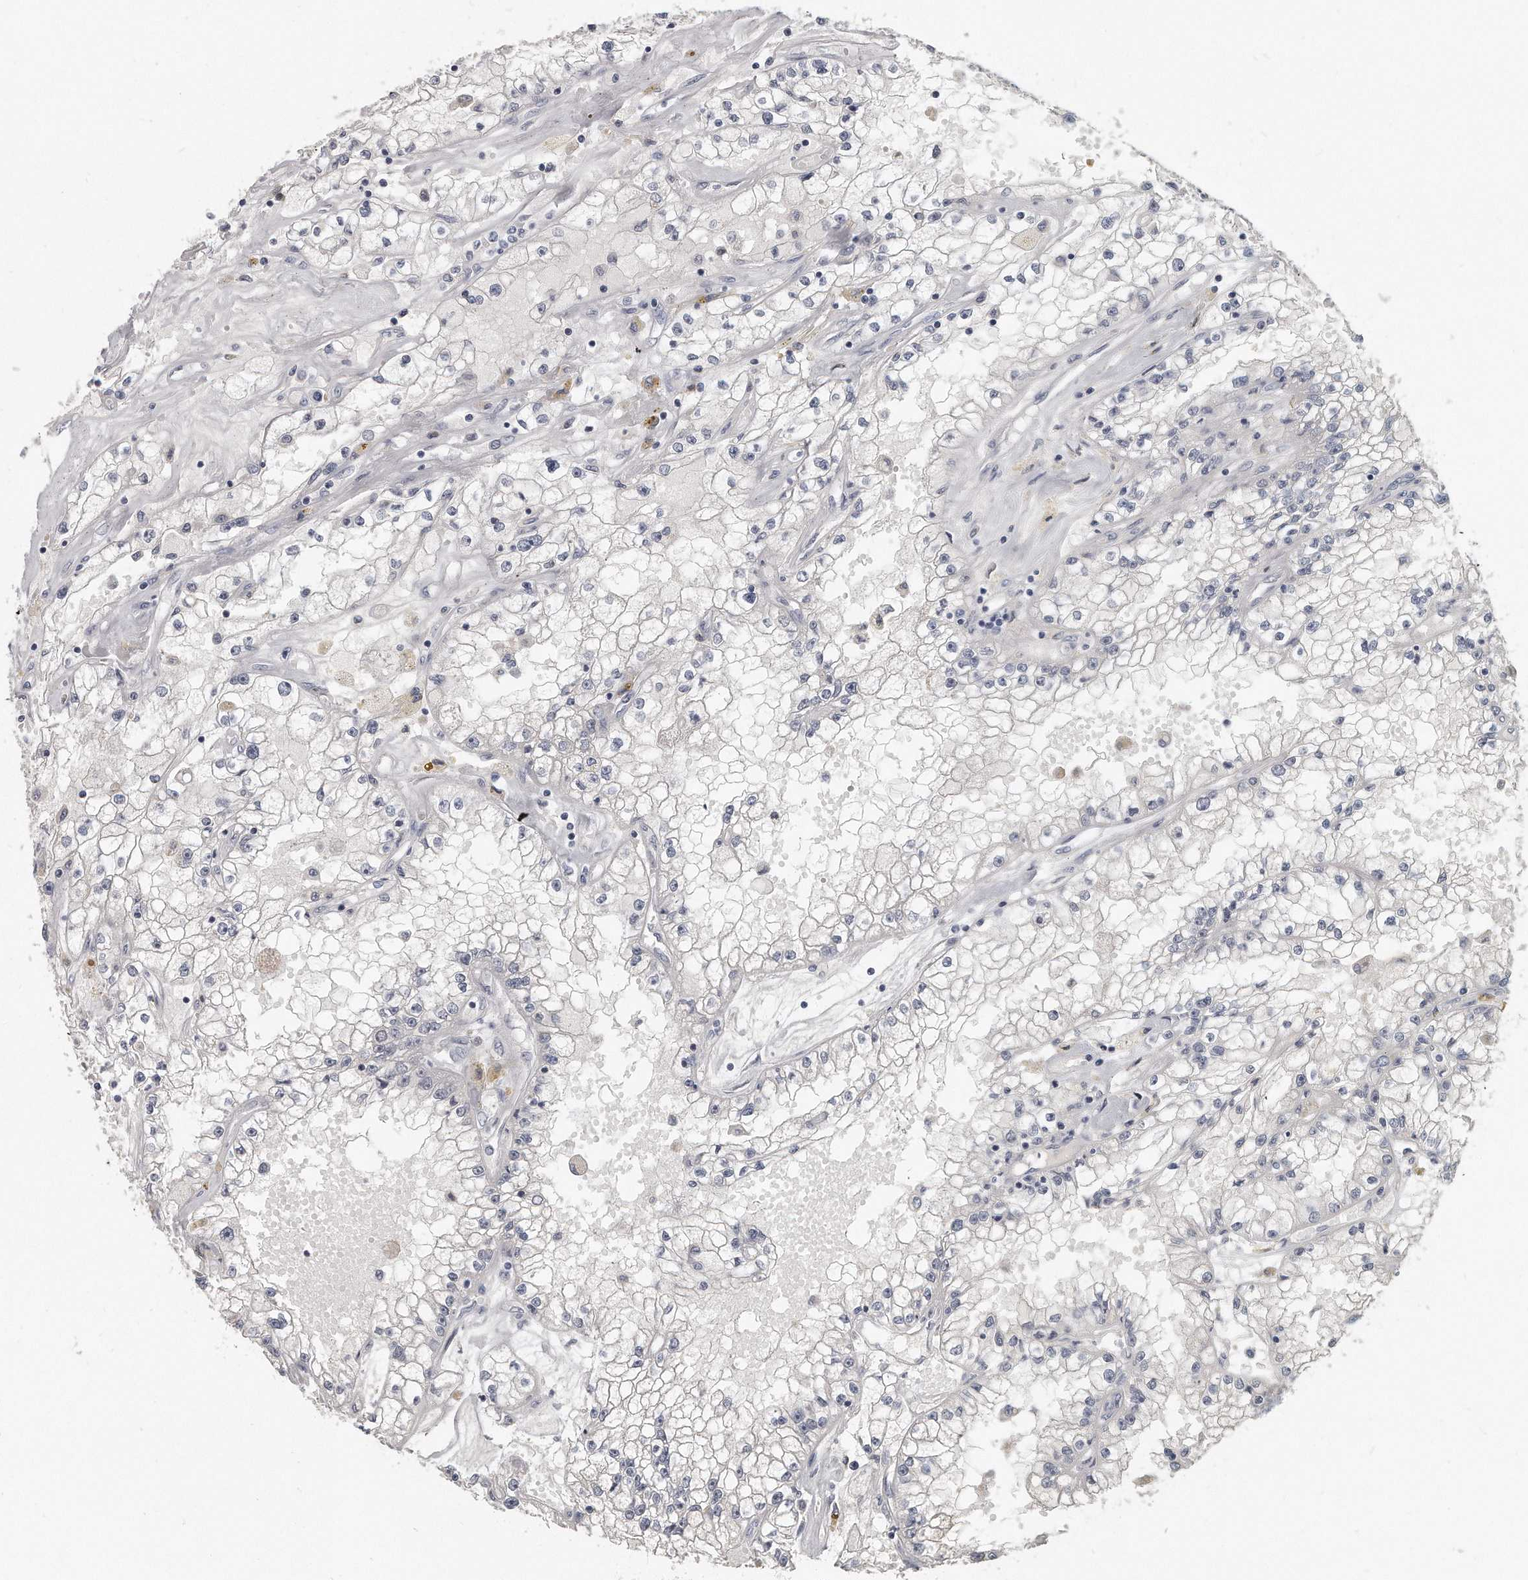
{"staining": {"intensity": "negative", "quantity": "none", "location": "none"}, "tissue": "renal cancer", "cell_type": "Tumor cells", "image_type": "cancer", "snomed": [{"axis": "morphology", "description": "Adenocarcinoma, NOS"}, {"axis": "topography", "description": "Kidney"}], "caption": "The histopathology image displays no staining of tumor cells in renal cancer (adenocarcinoma). (Brightfield microscopy of DAB immunohistochemistry (IHC) at high magnification).", "gene": "KLHL7", "patient": {"sex": "male", "age": 56}}